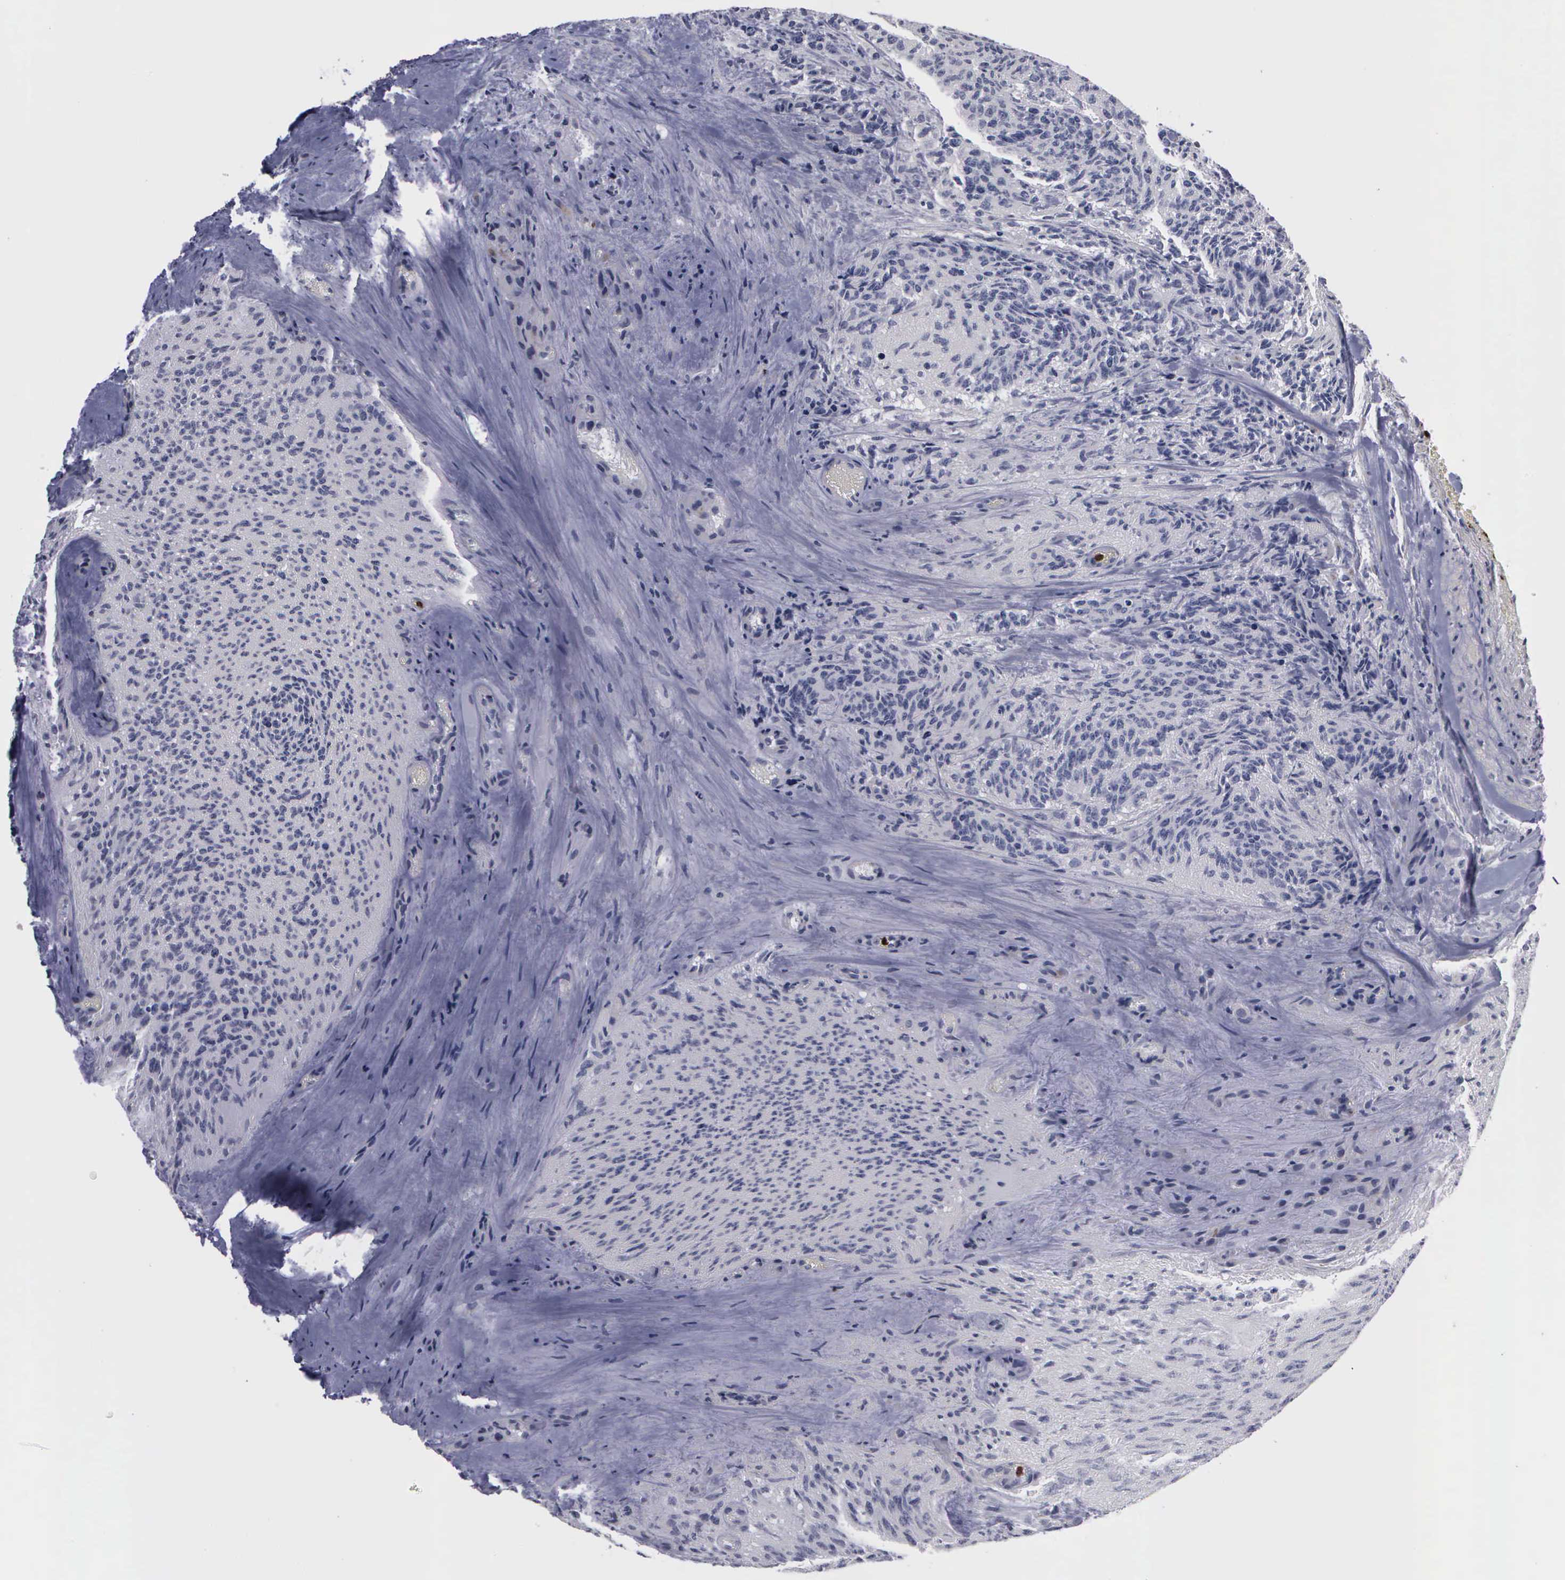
{"staining": {"intensity": "weak", "quantity": "<25%", "location": "nuclear"}, "tissue": "glioma", "cell_type": "Tumor cells", "image_type": "cancer", "snomed": [{"axis": "morphology", "description": "Glioma, malignant, High grade"}, {"axis": "topography", "description": "Brain"}], "caption": "DAB (3,3'-diaminobenzidine) immunohistochemical staining of glioma displays no significant positivity in tumor cells.", "gene": "MMP9", "patient": {"sex": "male", "age": 36}}